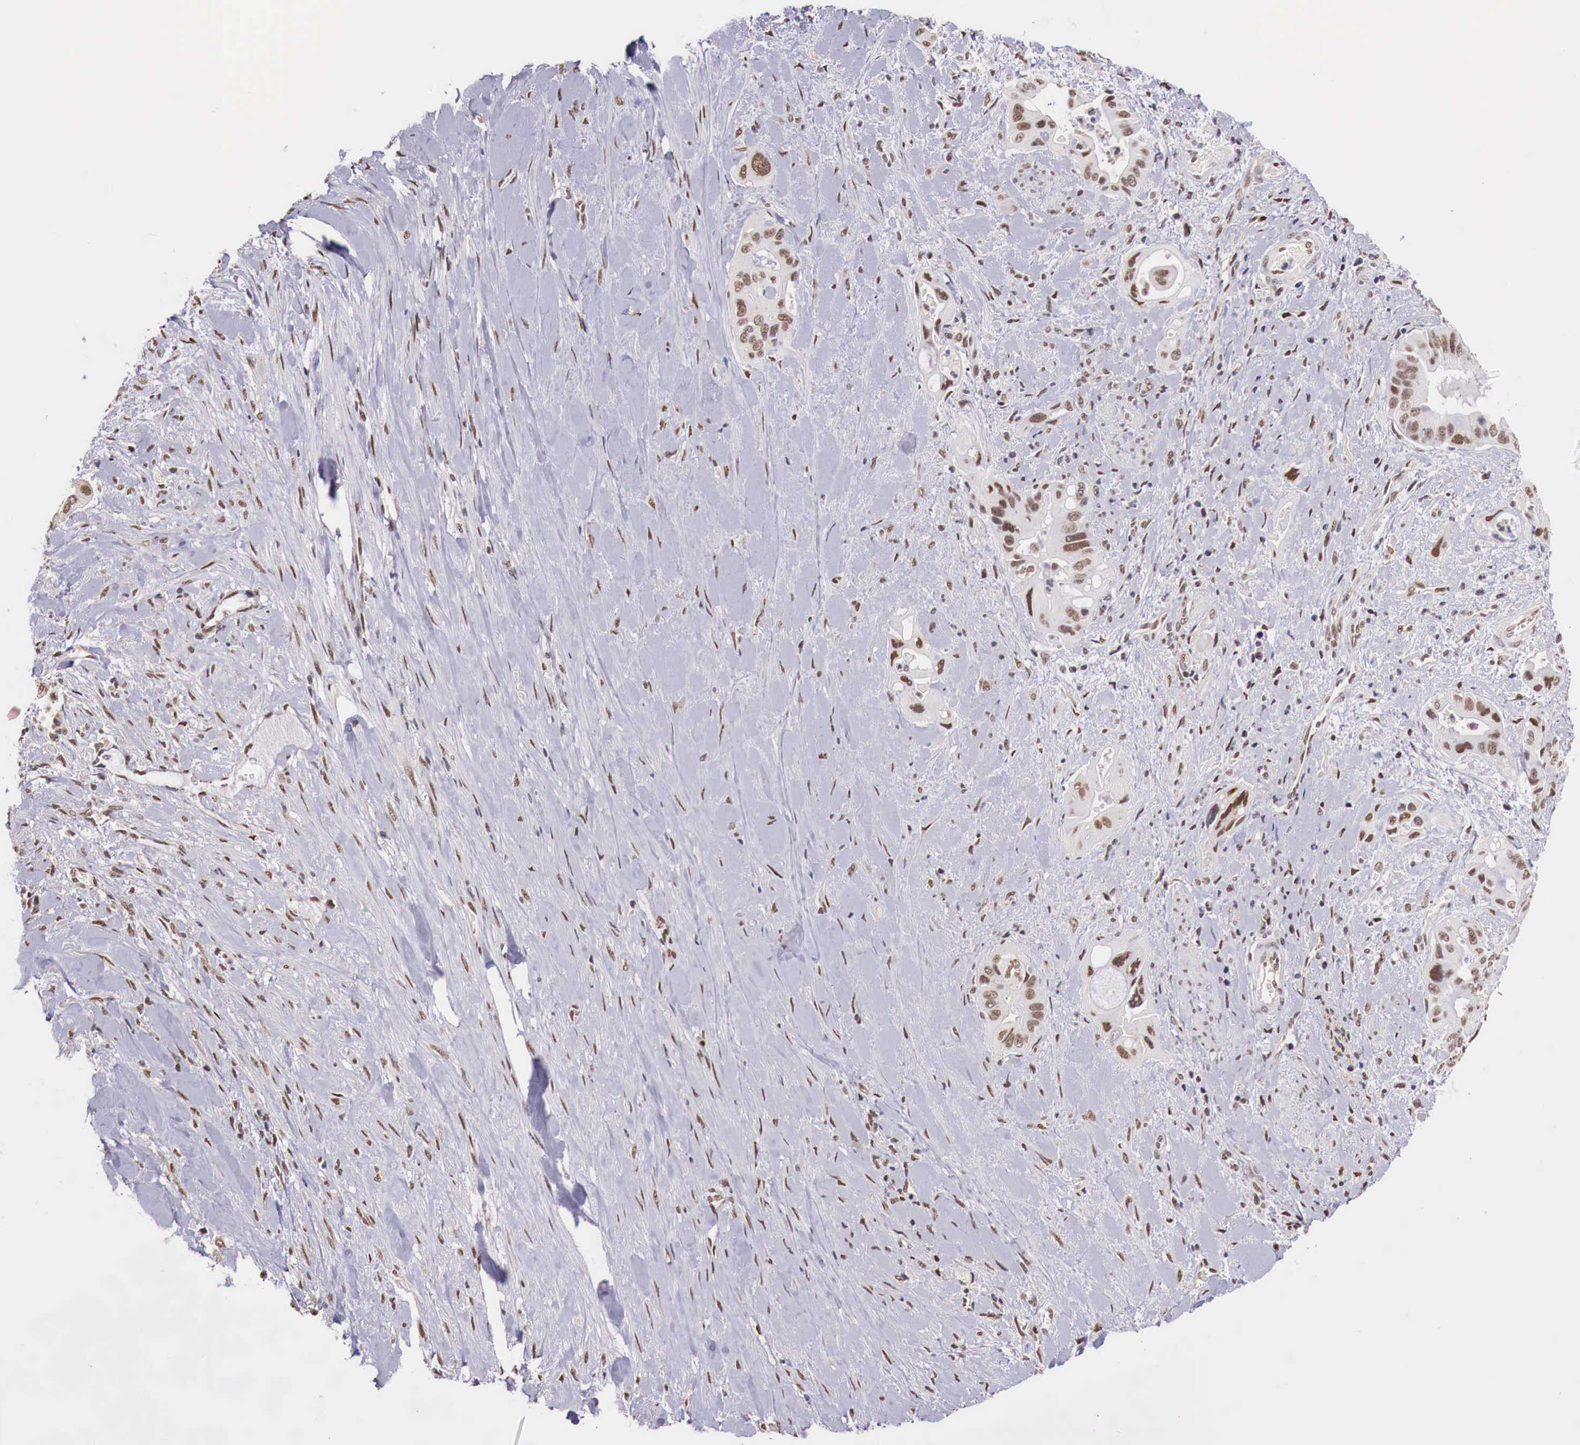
{"staining": {"intensity": "moderate", "quantity": ">75%", "location": "nuclear"}, "tissue": "pancreatic cancer", "cell_type": "Tumor cells", "image_type": "cancer", "snomed": [{"axis": "morphology", "description": "Adenocarcinoma, NOS"}, {"axis": "topography", "description": "Pancreas"}], "caption": "Pancreatic adenocarcinoma stained with immunohistochemistry (IHC) demonstrates moderate nuclear expression in approximately >75% of tumor cells. (DAB IHC, brown staining for protein, blue staining for nuclei).", "gene": "FOXP2", "patient": {"sex": "male", "age": 77}}